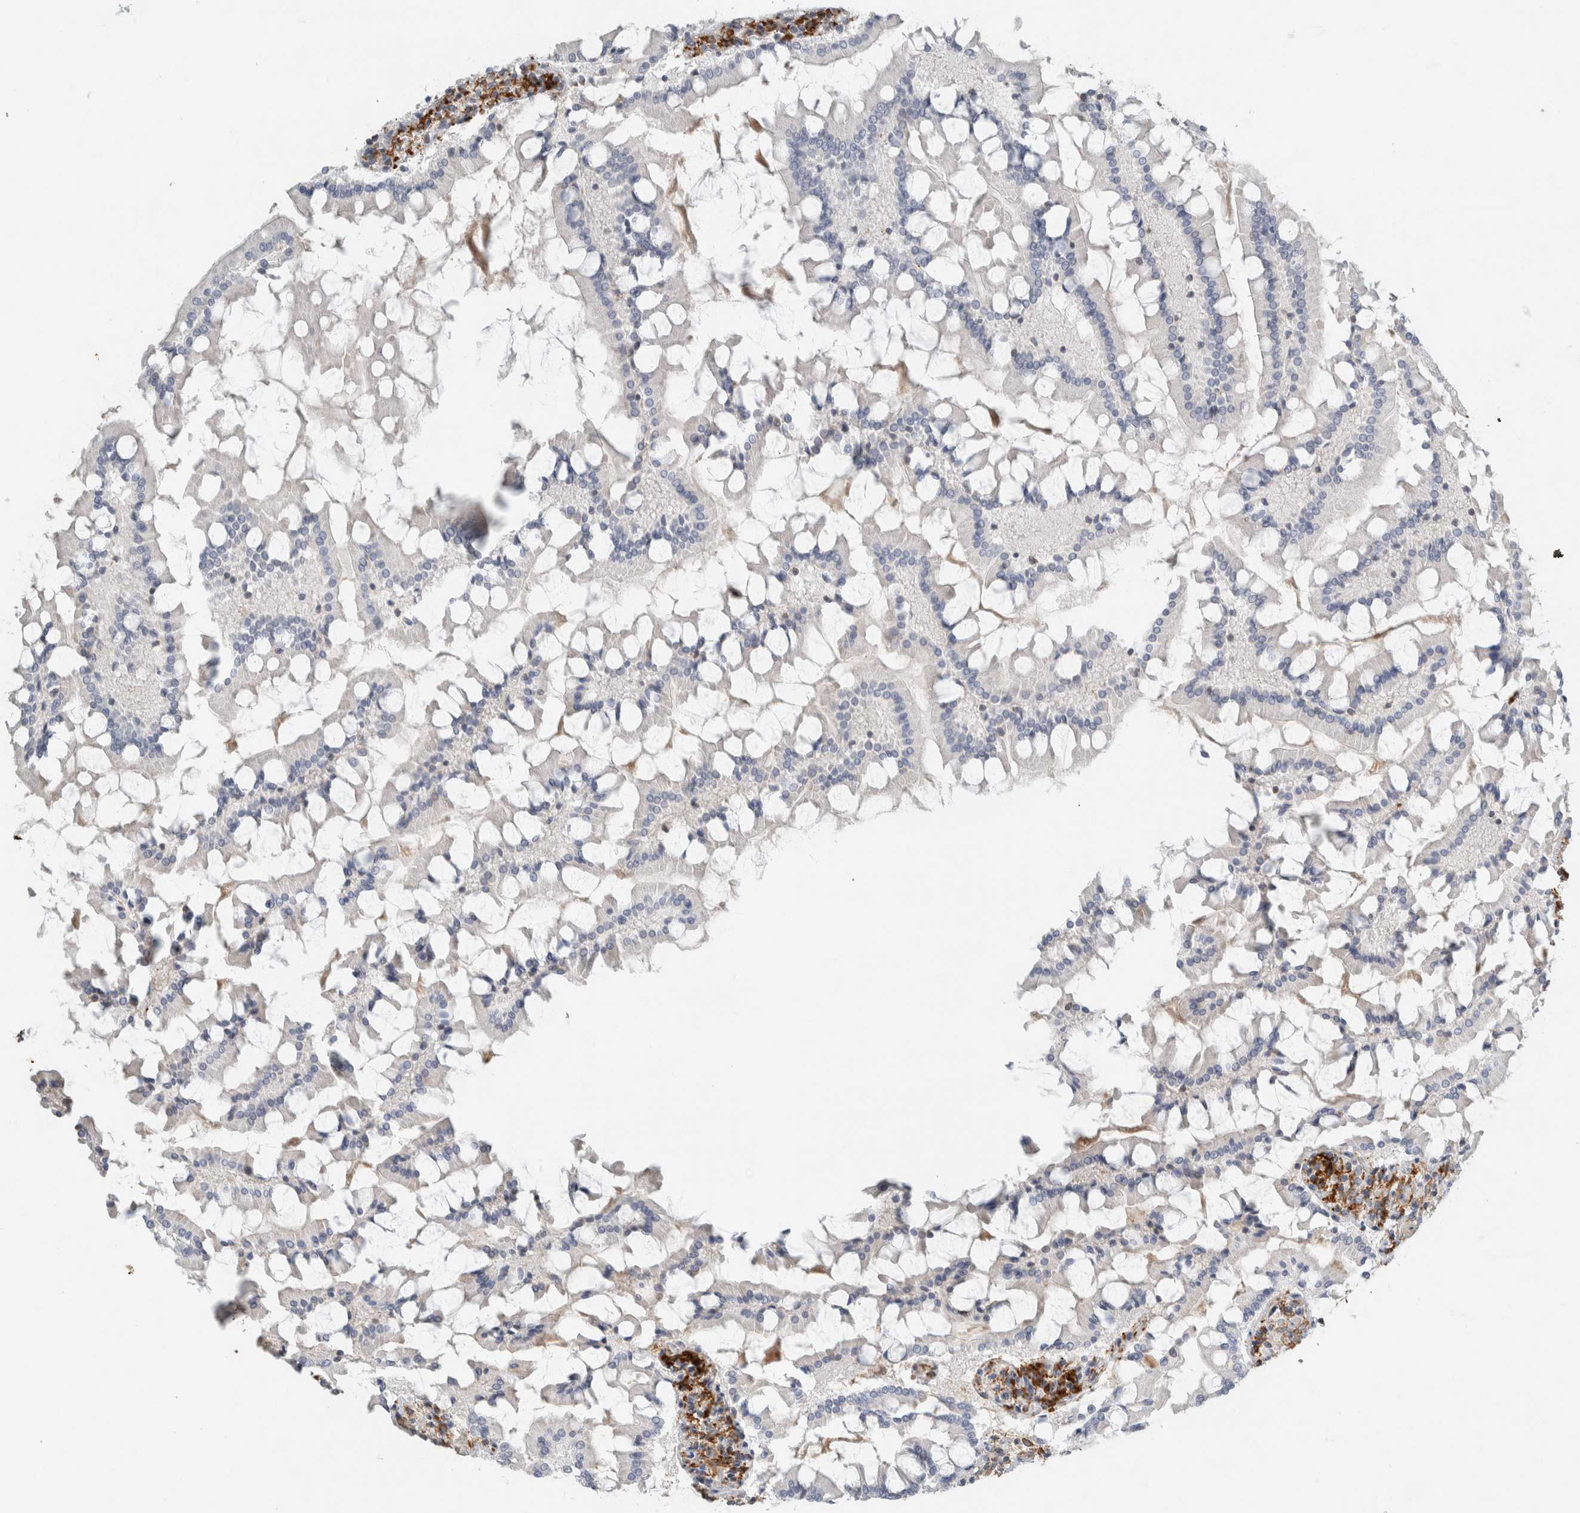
{"staining": {"intensity": "negative", "quantity": "none", "location": "none"}, "tissue": "small intestine", "cell_type": "Glandular cells", "image_type": "normal", "snomed": [{"axis": "morphology", "description": "Normal tissue, NOS"}, {"axis": "topography", "description": "Small intestine"}], "caption": "IHC histopathology image of benign small intestine: small intestine stained with DAB exhibits no significant protein expression in glandular cells. Brightfield microscopy of immunohistochemistry (IHC) stained with DAB (brown) and hematoxylin (blue), captured at high magnification.", "gene": "LY86", "patient": {"sex": "male", "age": 41}}